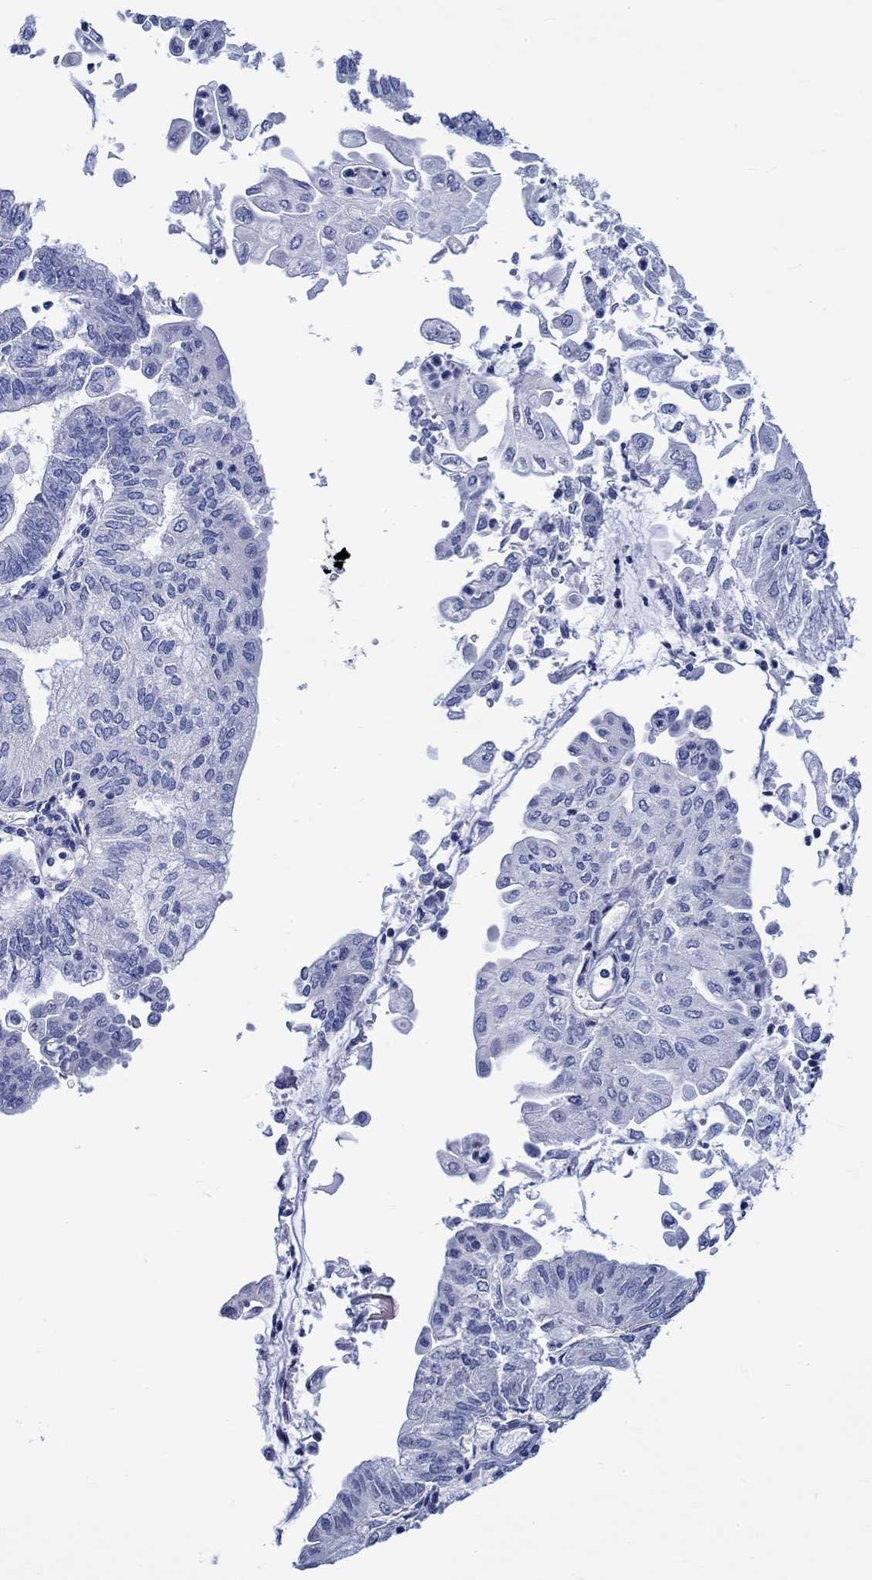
{"staining": {"intensity": "negative", "quantity": "none", "location": "none"}, "tissue": "endometrial cancer", "cell_type": "Tumor cells", "image_type": "cancer", "snomed": [{"axis": "morphology", "description": "Adenocarcinoma, NOS"}, {"axis": "topography", "description": "Endometrium"}], "caption": "A photomicrograph of human endometrial cancer is negative for staining in tumor cells.", "gene": "NRIP3", "patient": {"sex": "female", "age": 55}}